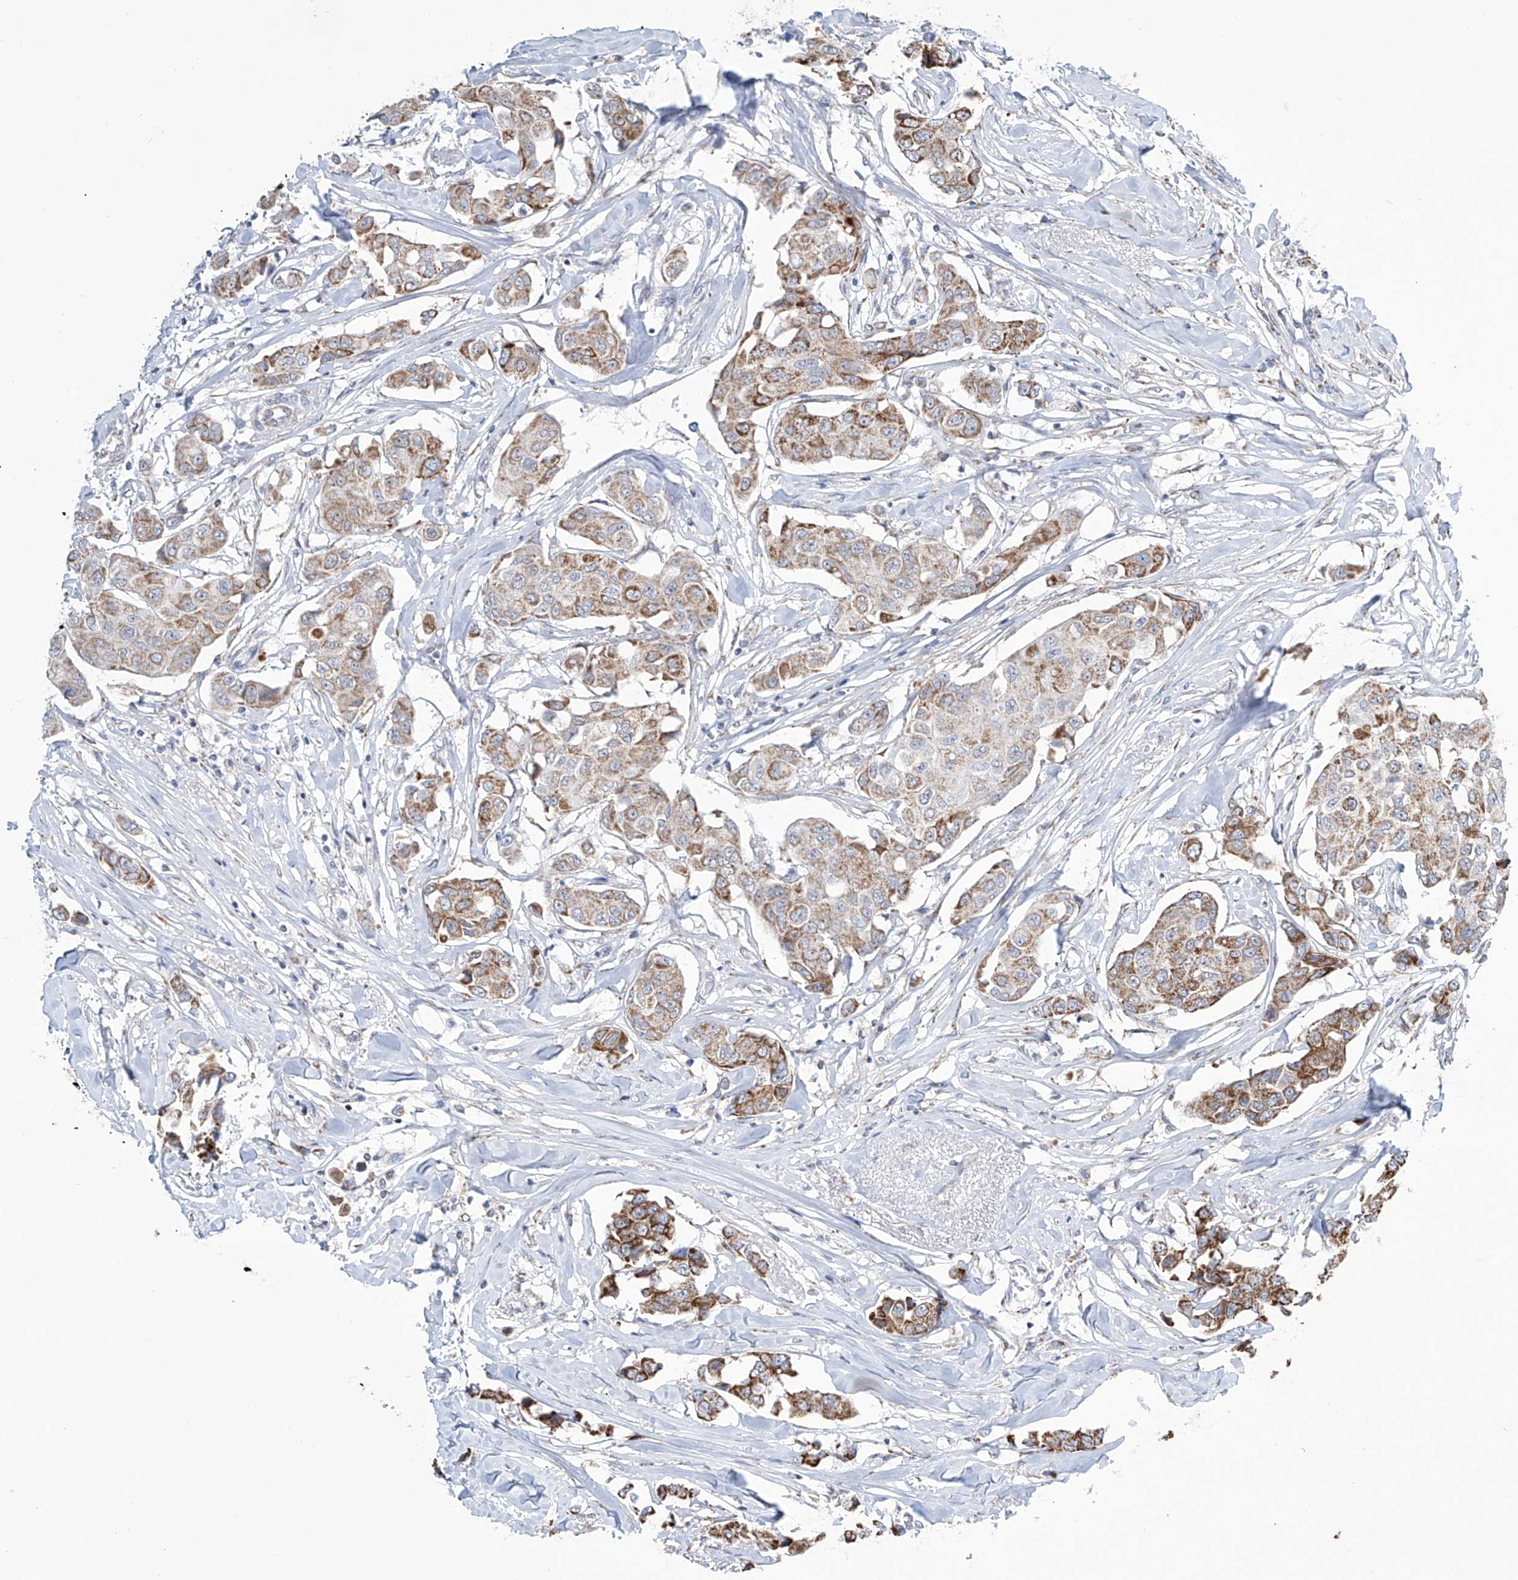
{"staining": {"intensity": "strong", "quantity": "25%-75%", "location": "cytoplasmic/membranous"}, "tissue": "breast cancer", "cell_type": "Tumor cells", "image_type": "cancer", "snomed": [{"axis": "morphology", "description": "Duct carcinoma"}, {"axis": "topography", "description": "Breast"}], "caption": "Human breast cancer stained for a protein (brown) shows strong cytoplasmic/membranous positive staining in approximately 25%-75% of tumor cells.", "gene": "ALDH6A1", "patient": {"sex": "female", "age": 80}}